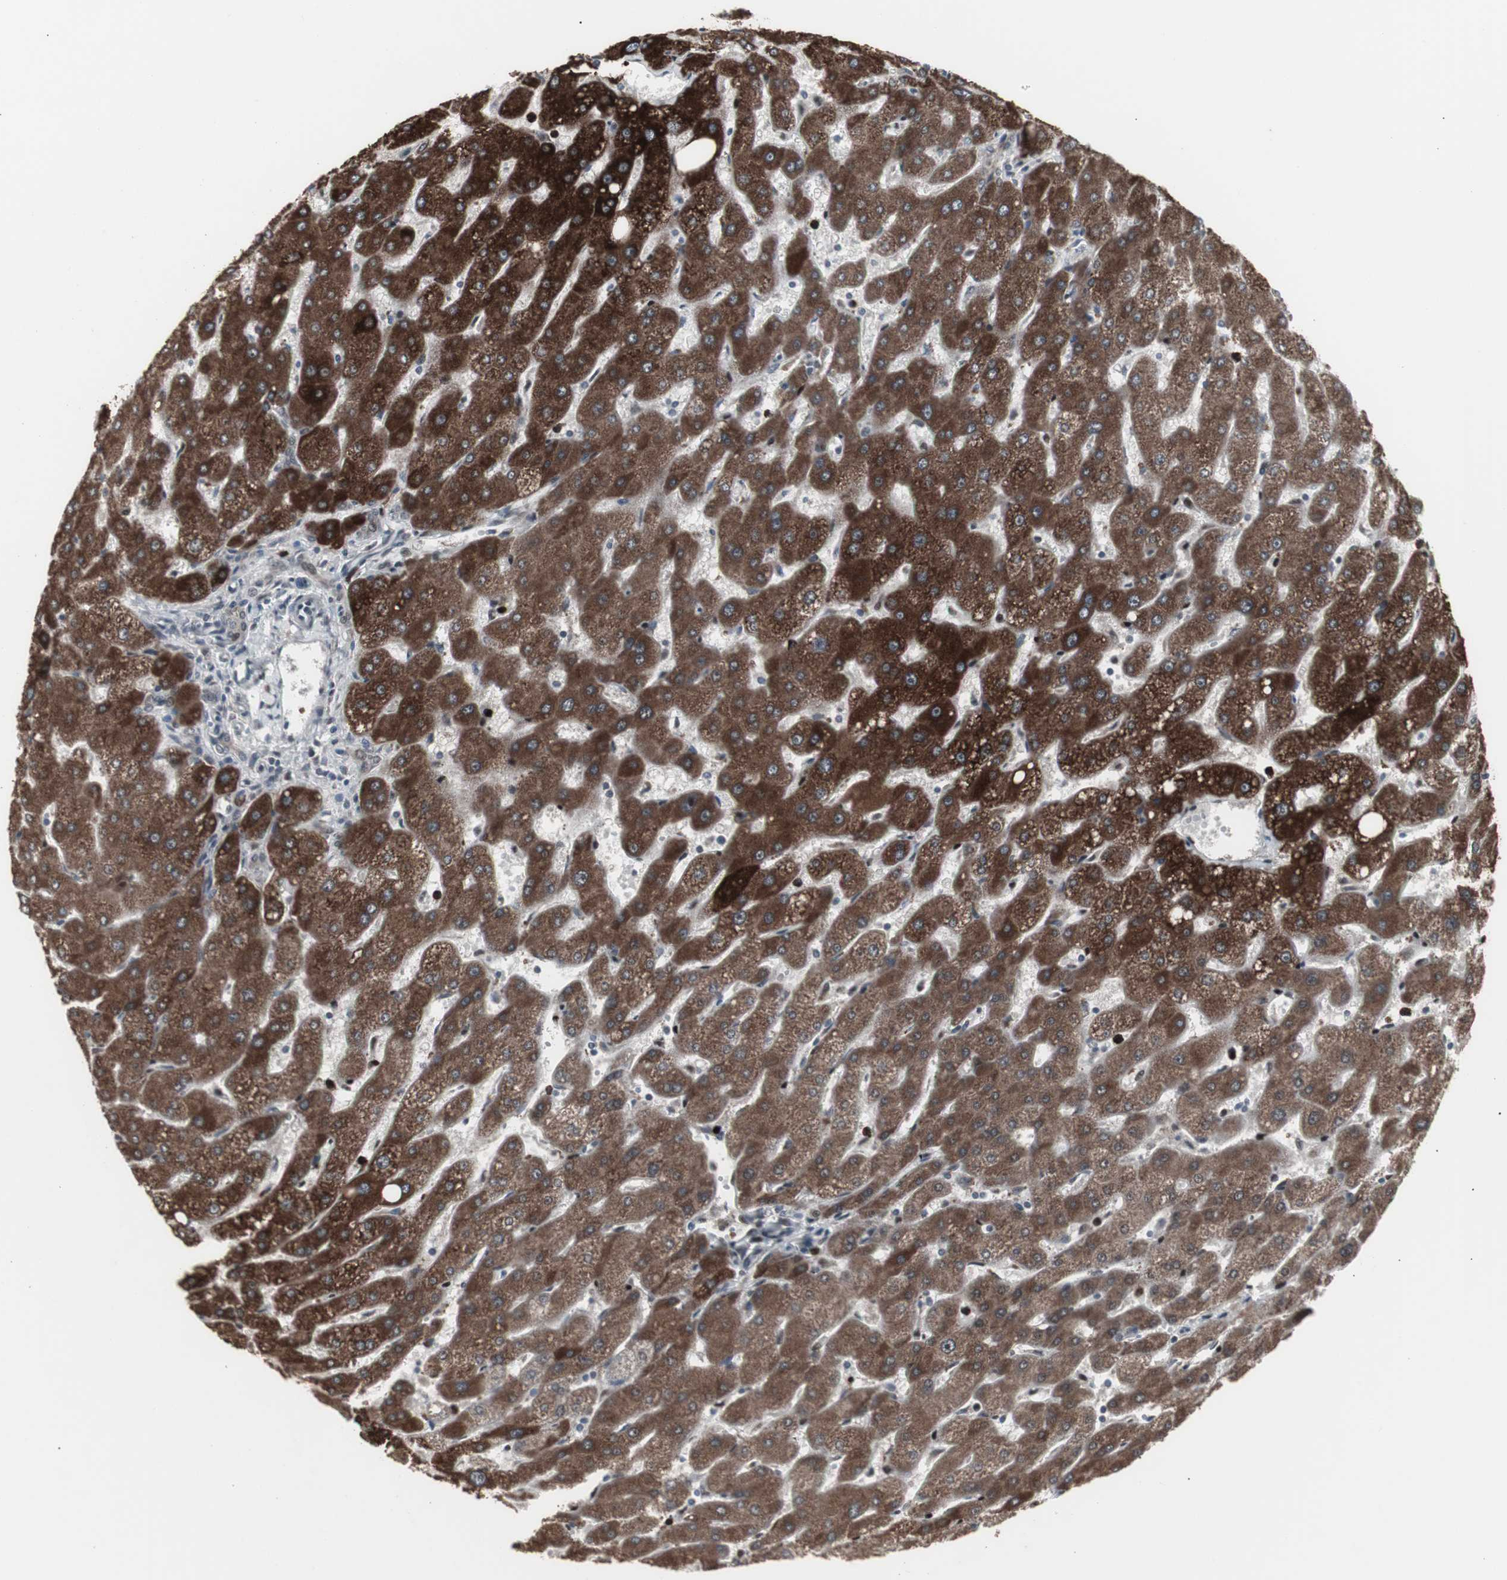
{"staining": {"intensity": "weak", "quantity": ">75%", "location": "cytoplasmic/membranous"}, "tissue": "liver", "cell_type": "Cholangiocytes", "image_type": "normal", "snomed": [{"axis": "morphology", "description": "Normal tissue, NOS"}, {"axis": "topography", "description": "Liver"}], "caption": "Brown immunohistochemical staining in unremarkable human liver demonstrates weak cytoplasmic/membranous positivity in about >75% of cholangiocytes.", "gene": "RXRA", "patient": {"sex": "male", "age": 67}}